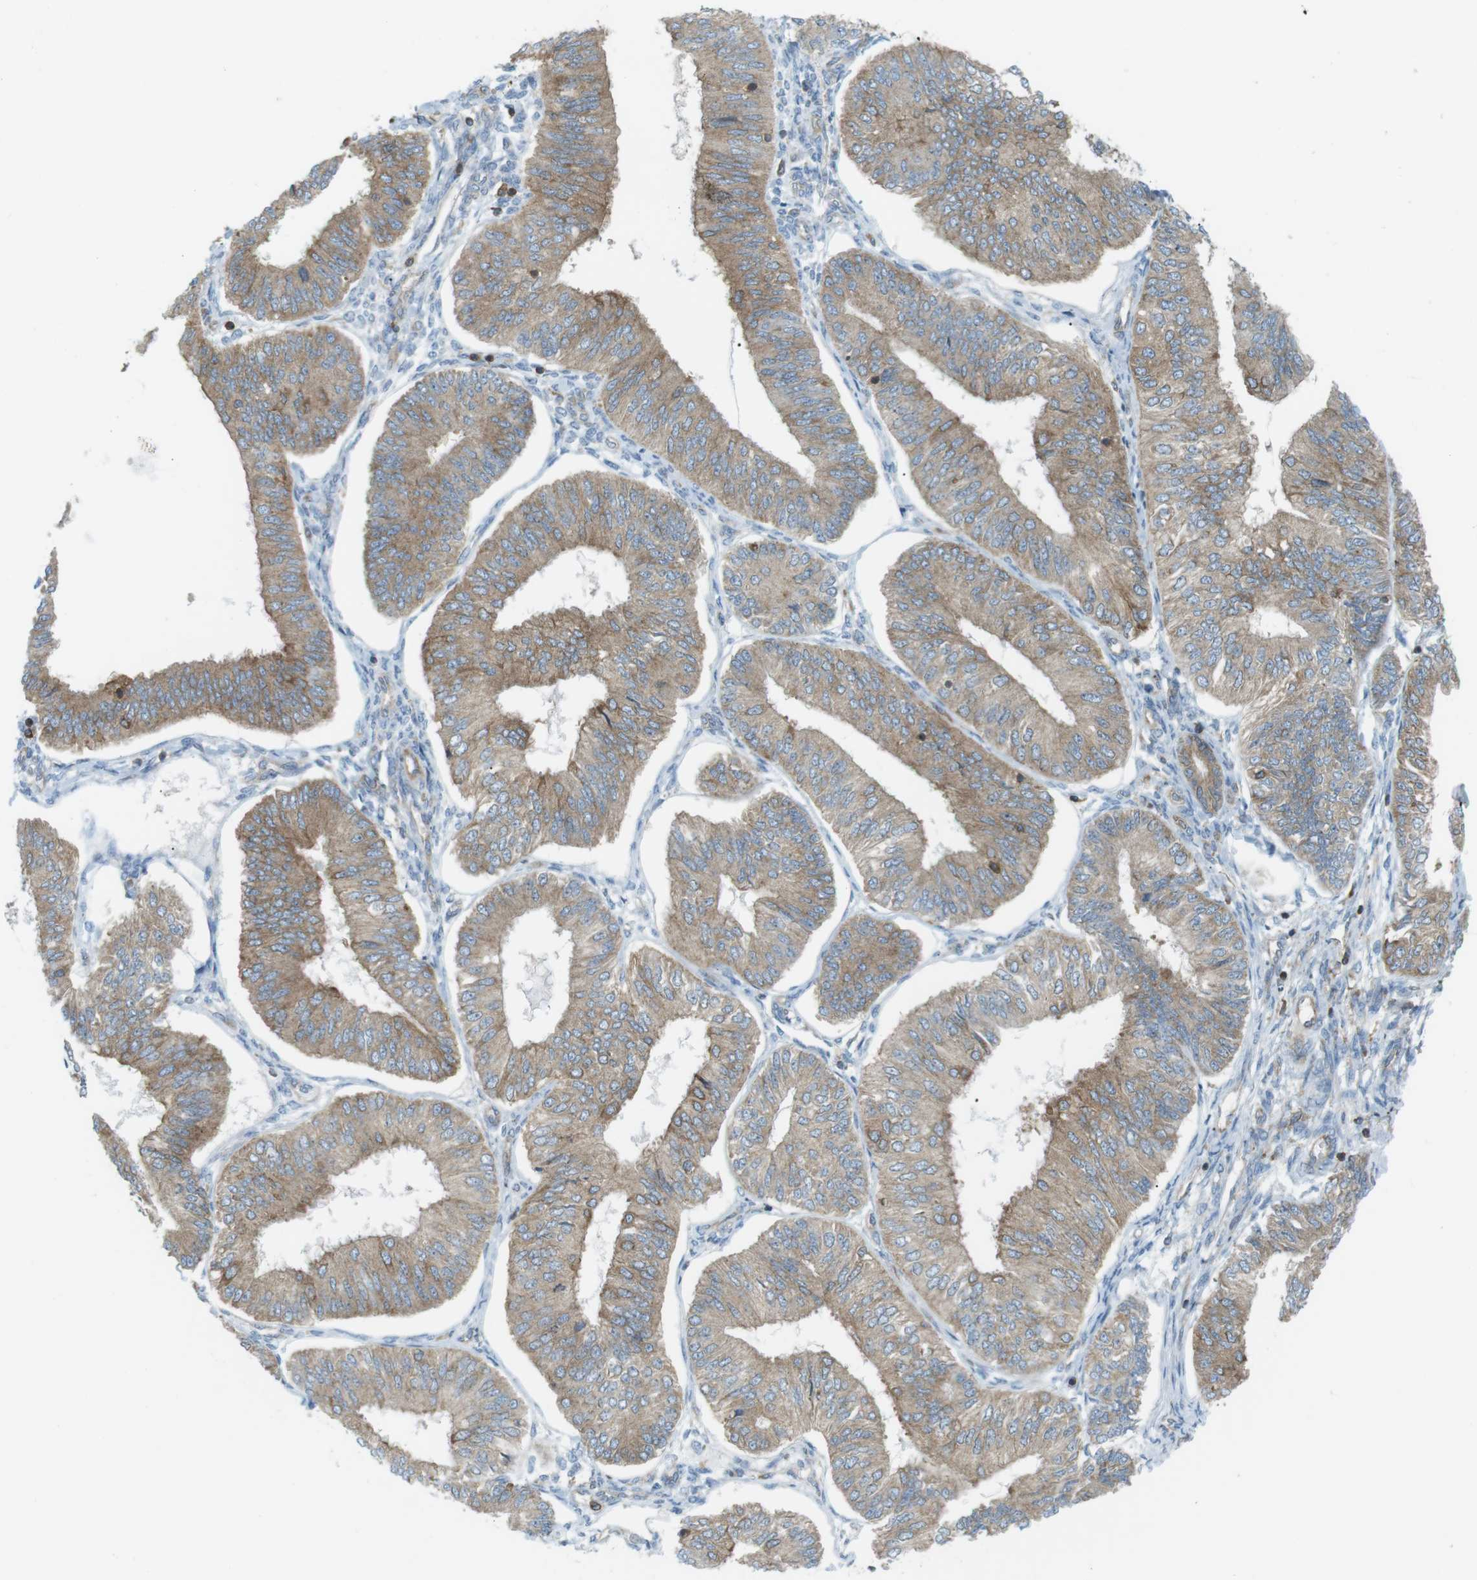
{"staining": {"intensity": "weak", "quantity": "25%-75%", "location": "cytoplasmic/membranous"}, "tissue": "endometrial cancer", "cell_type": "Tumor cells", "image_type": "cancer", "snomed": [{"axis": "morphology", "description": "Adenocarcinoma, NOS"}, {"axis": "topography", "description": "Endometrium"}], "caption": "This is an image of immunohistochemistry staining of adenocarcinoma (endometrial), which shows weak expression in the cytoplasmic/membranous of tumor cells.", "gene": "FLII", "patient": {"sex": "female", "age": 58}}